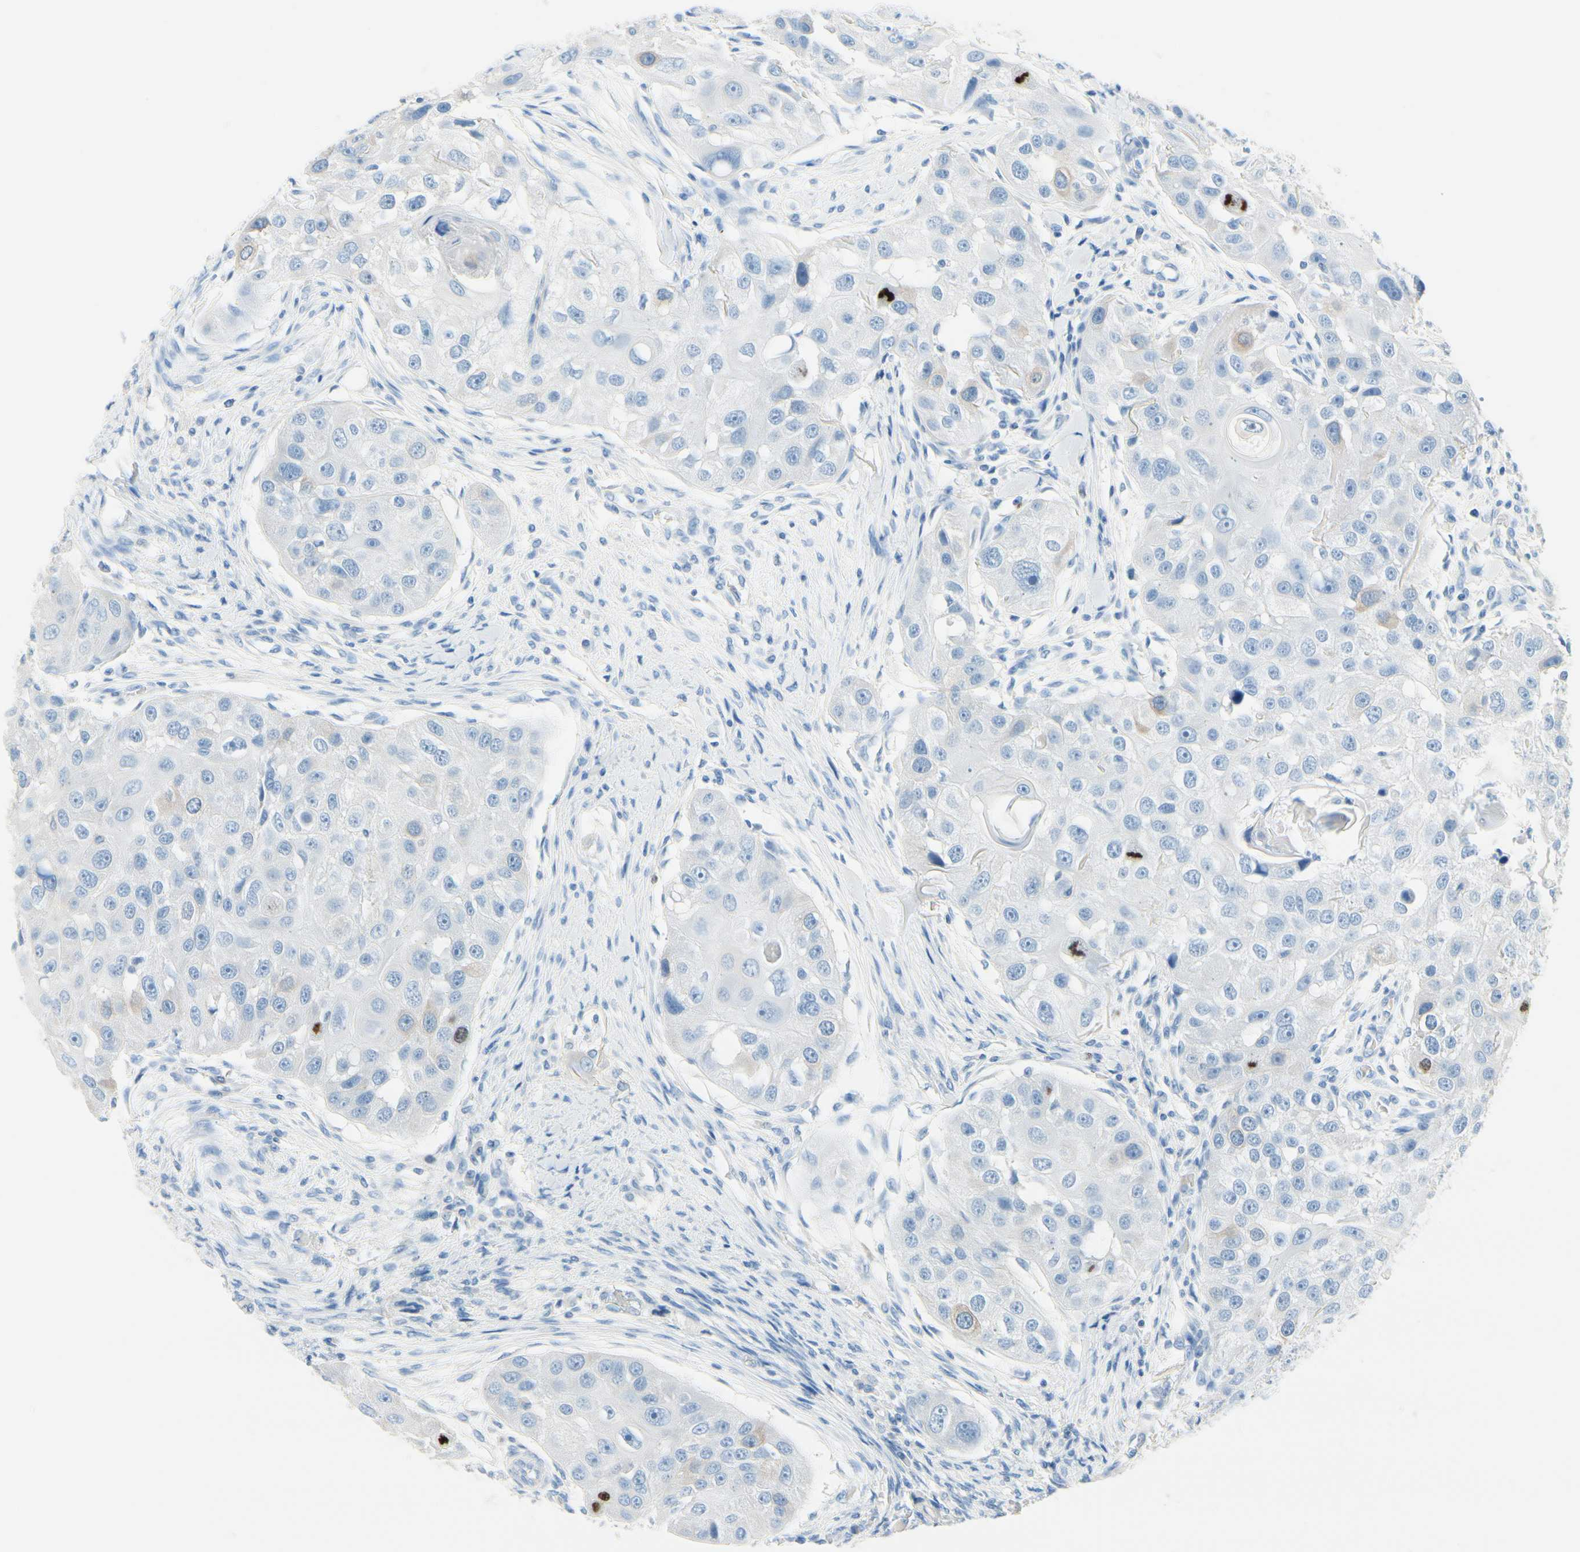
{"staining": {"intensity": "weak", "quantity": "<25%", "location": "cytoplasmic/membranous"}, "tissue": "head and neck cancer", "cell_type": "Tumor cells", "image_type": "cancer", "snomed": [{"axis": "morphology", "description": "Normal tissue, NOS"}, {"axis": "morphology", "description": "Squamous cell carcinoma, NOS"}, {"axis": "topography", "description": "Skeletal muscle"}, {"axis": "topography", "description": "Head-Neck"}], "caption": "Immunohistochemical staining of head and neck squamous cell carcinoma displays no significant expression in tumor cells. (Brightfield microscopy of DAB immunohistochemistry (IHC) at high magnification).", "gene": "CKAP2", "patient": {"sex": "male", "age": 51}}